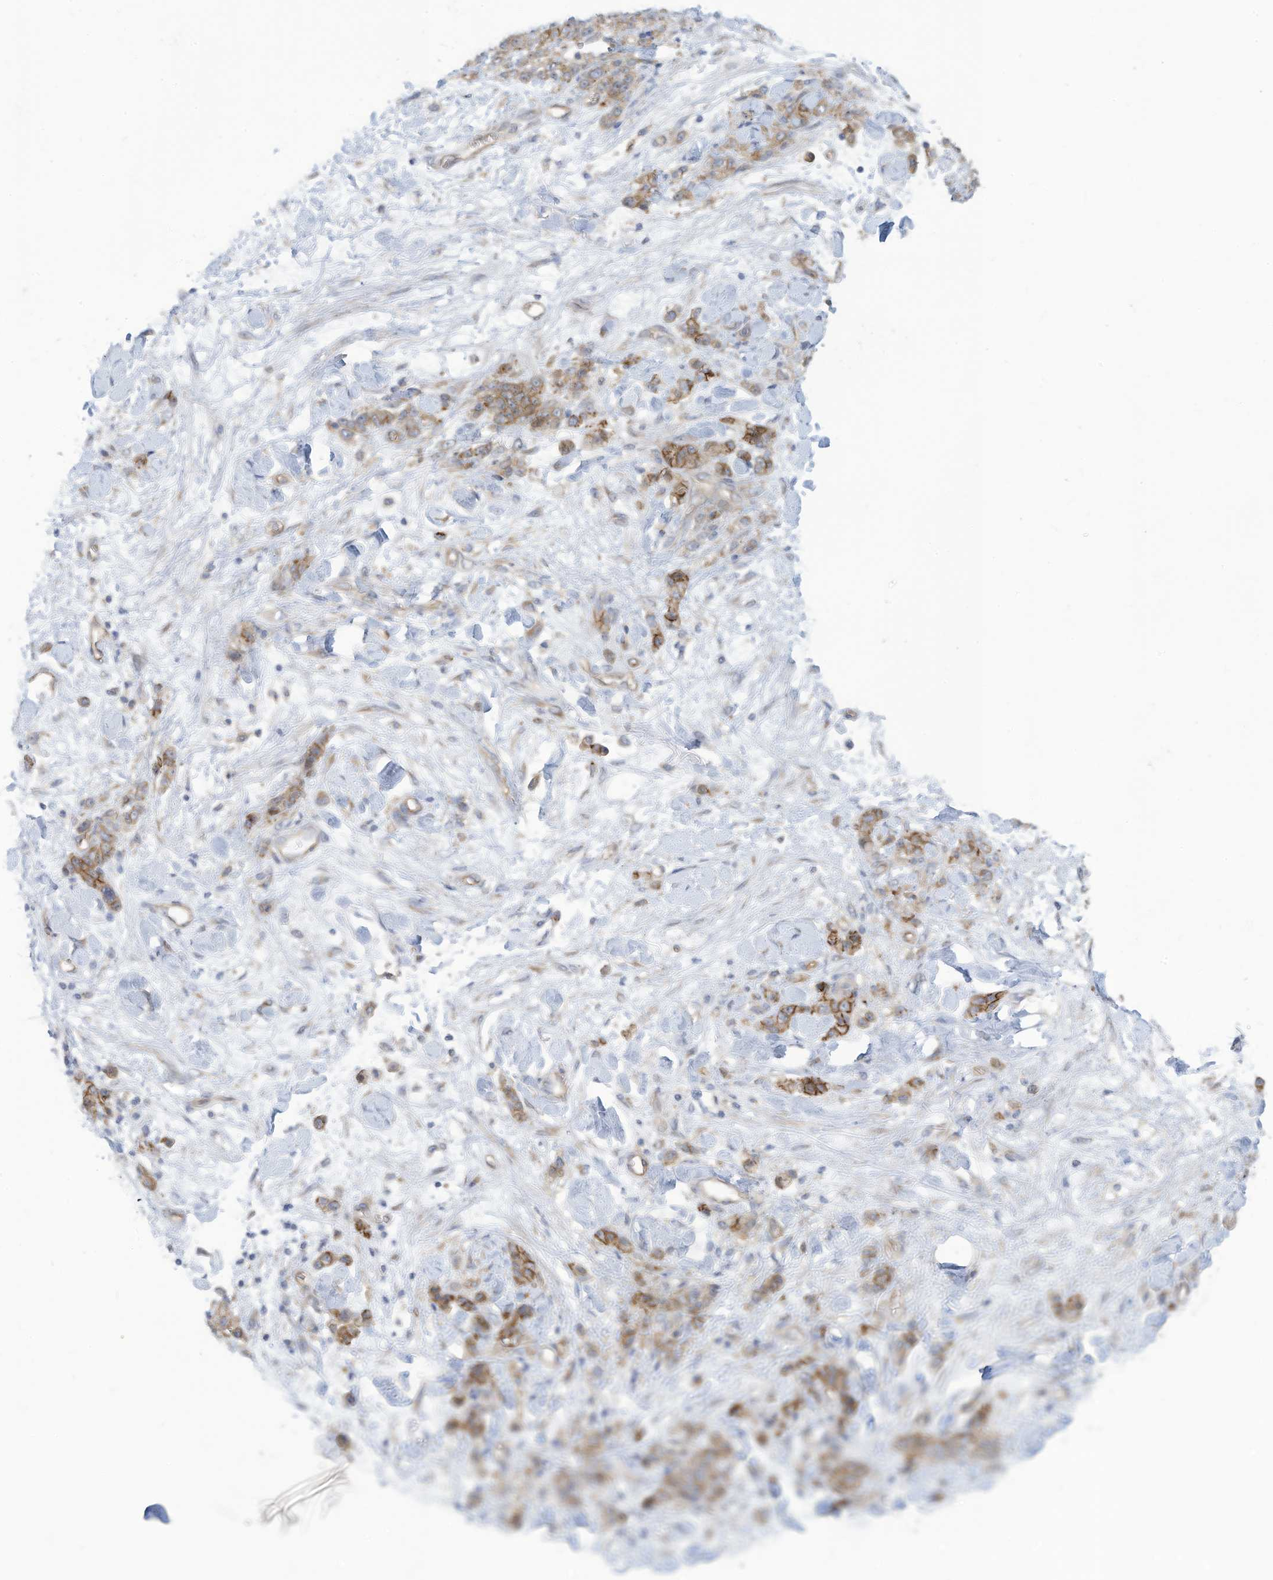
{"staining": {"intensity": "moderate", "quantity": "25%-75%", "location": "cytoplasmic/membranous"}, "tissue": "stomach cancer", "cell_type": "Tumor cells", "image_type": "cancer", "snomed": [{"axis": "morphology", "description": "Normal tissue, NOS"}, {"axis": "morphology", "description": "Adenocarcinoma, NOS"}, {"axis": "topography", "description": "Stomach"}], "caption": "Moderate cytoplasmic/membranous expression is identified in about 25%-75% of tumor cells in stomach adenocarcinoma.", "gene": "ADAT2", "patient": {"sex": "male", "age": 82}}